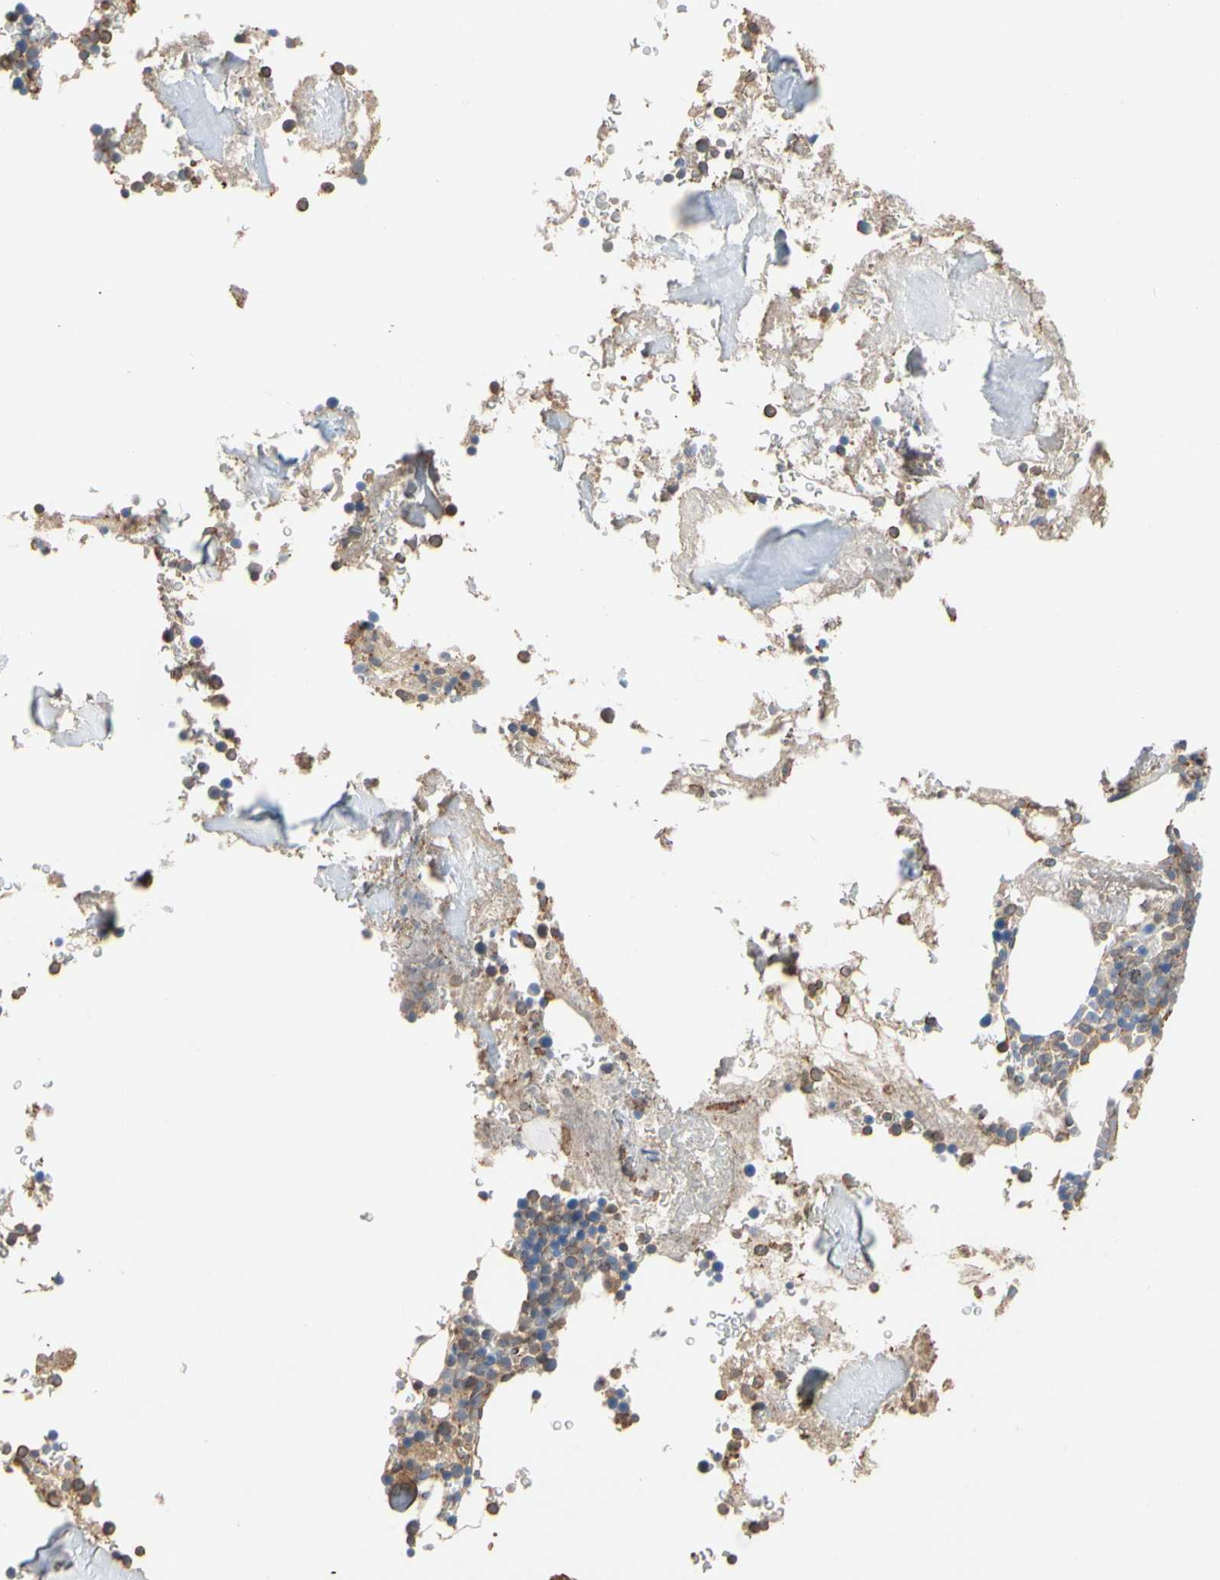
{"staining": {"intensity": "moderate", "quantity": "25%-75%", "location": "cytoplasmic/membranous"}, "tissue": "bone marrow", "cell_type": "Hematopoietic cells", "image_type": "normal", "snomed": [{"axis": "morphology", "description": "Normal tissue, NOS"}, {"axis": "topography", "description": "Bone marrow"}], "caption": "Protein staining exhibits moderate cytoplasmic/membranous expression in approximately 25%-75% of hematopoietic cells in unremarkable bone marrow.", "gene": "PDZK1", "patient": {"sex": "male"}}